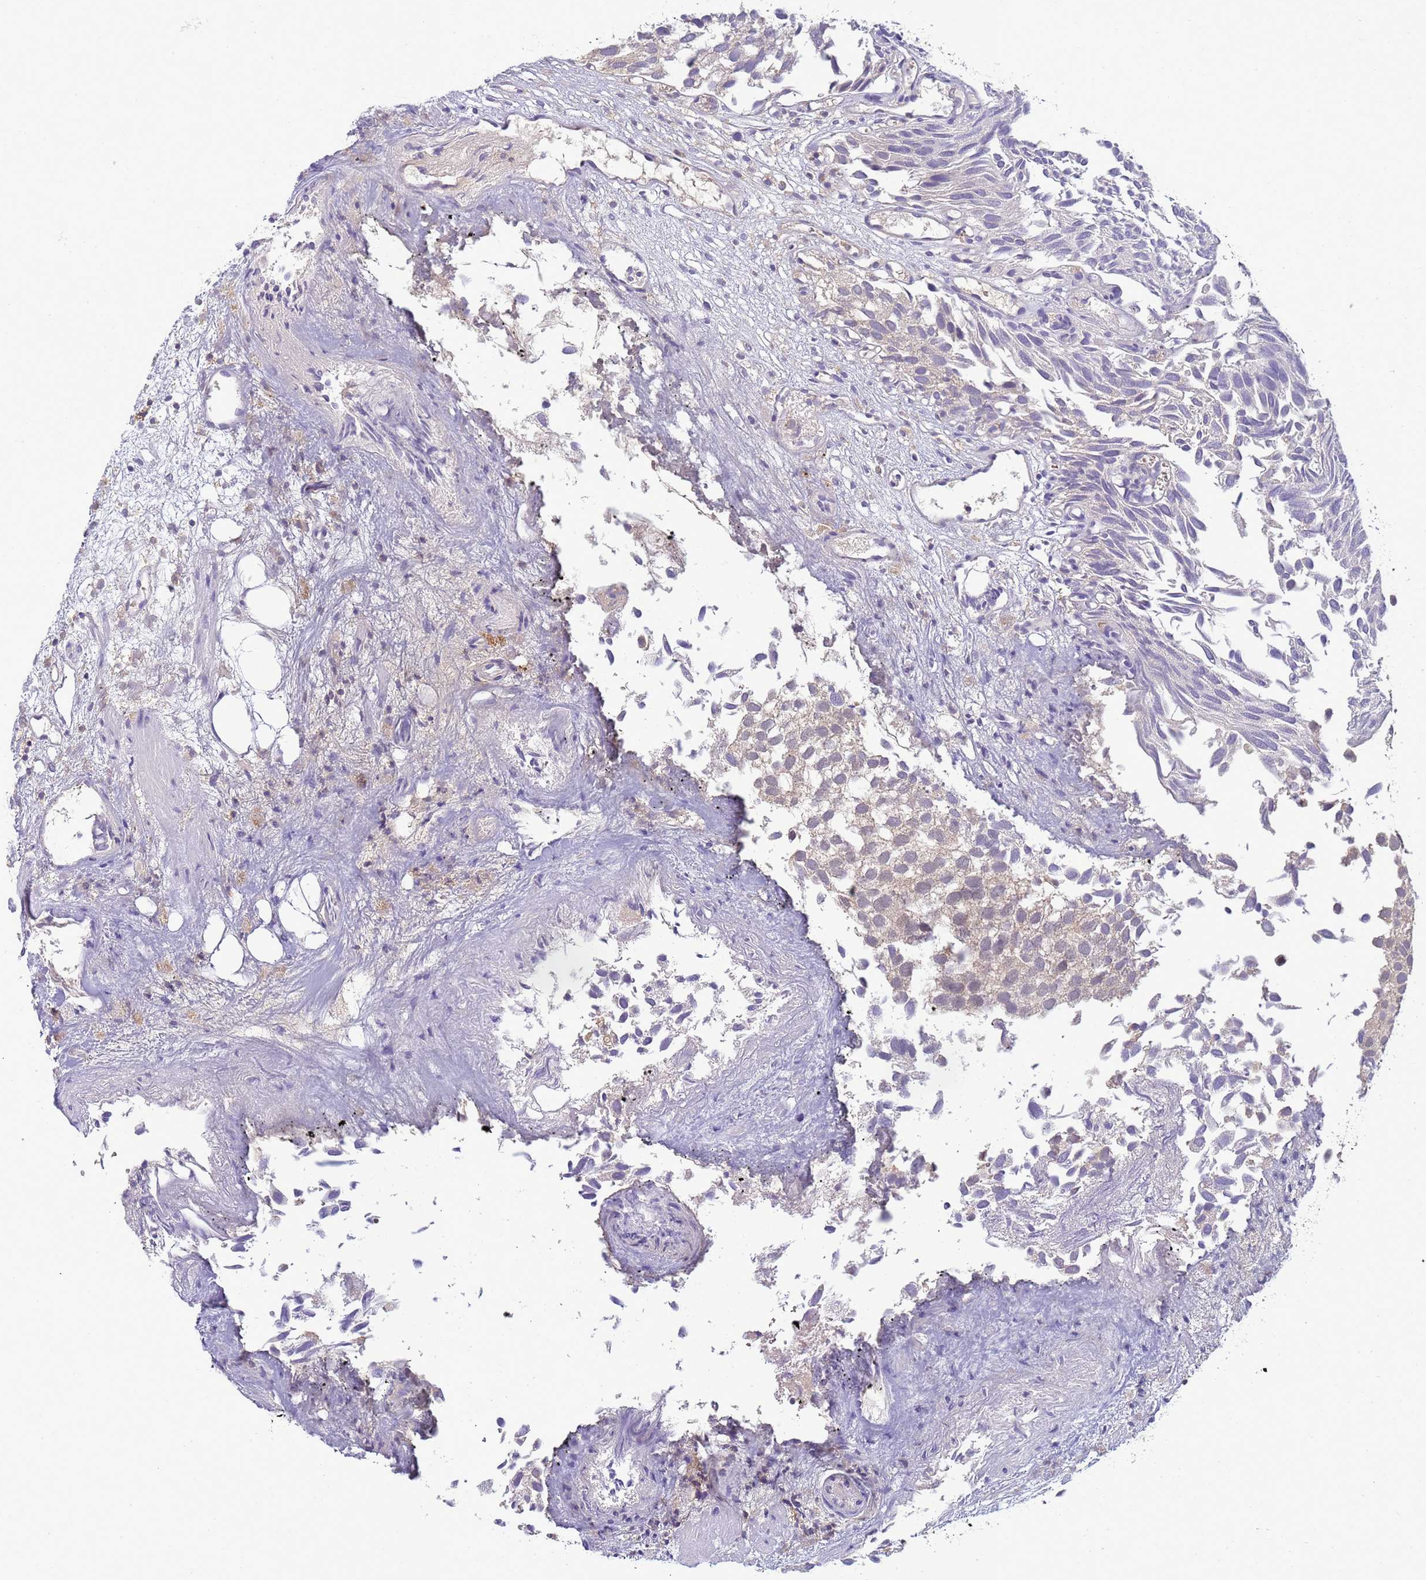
{"staining": {"intensity": "weak", "quantity": "<25%", "location": "nuclear"}, "tissue": "urothelial cancer", "cell_type": "Tumor cells", "image_type": "cancer", "snomed": [{"axis": "morphology", "description": "Urothelial carcinoma, Low grade"}, {"axis": "topography", "description": "Urinary bladder"}], "caption": "Immunohistochemistry (IHC) photomicrograph of neoplastic tissue: human urothelial cancer stained with DAB exhibits no significant protein positivity in tumor cells. The staining is performed using DAB brown chromogen with nuclei counter-stained in using hematoxylin.", "gene": "CD53", "patient": {"sex": "male", "age": 89}}